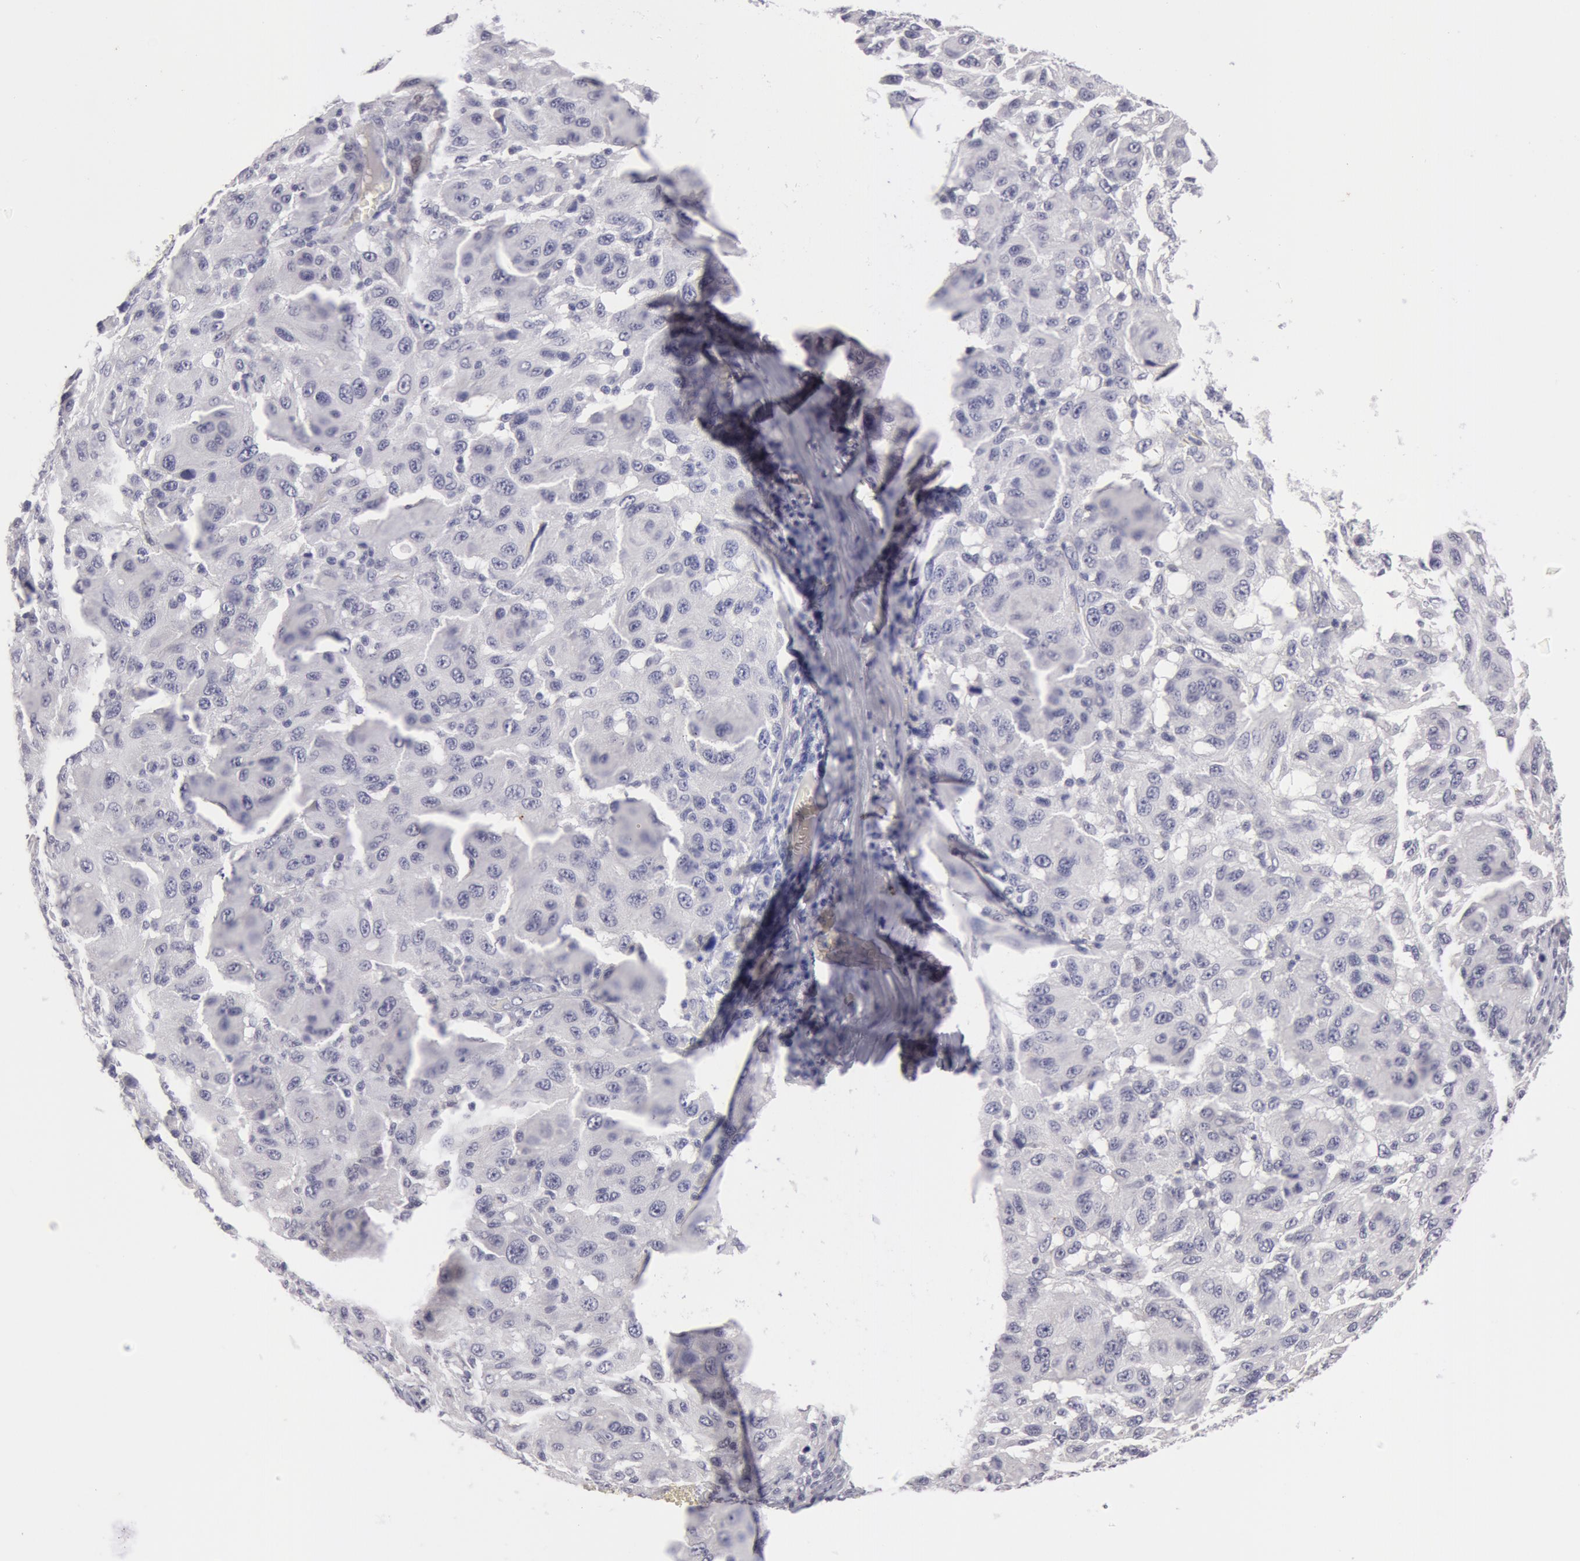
{"staining": {"intensity": "negative", "quantity": "none", "location": "none"}, "tissue": "melanoma", "cell_type": "Tumor cells", "image_type": "cancer", "snomed": [{"axis": "morphology", "description": "Malignant melanoma, NOS"}, {"axis": "topography", "description": "Skin"}], "caption": "Immunohistochemistry (IHC) image of neoplastic tissue: melanoma stained with DAB shows no significant protein expression in tumor cells.", "gene": "NLGN4X", "patient": {"sex": "female", "age": 77}}